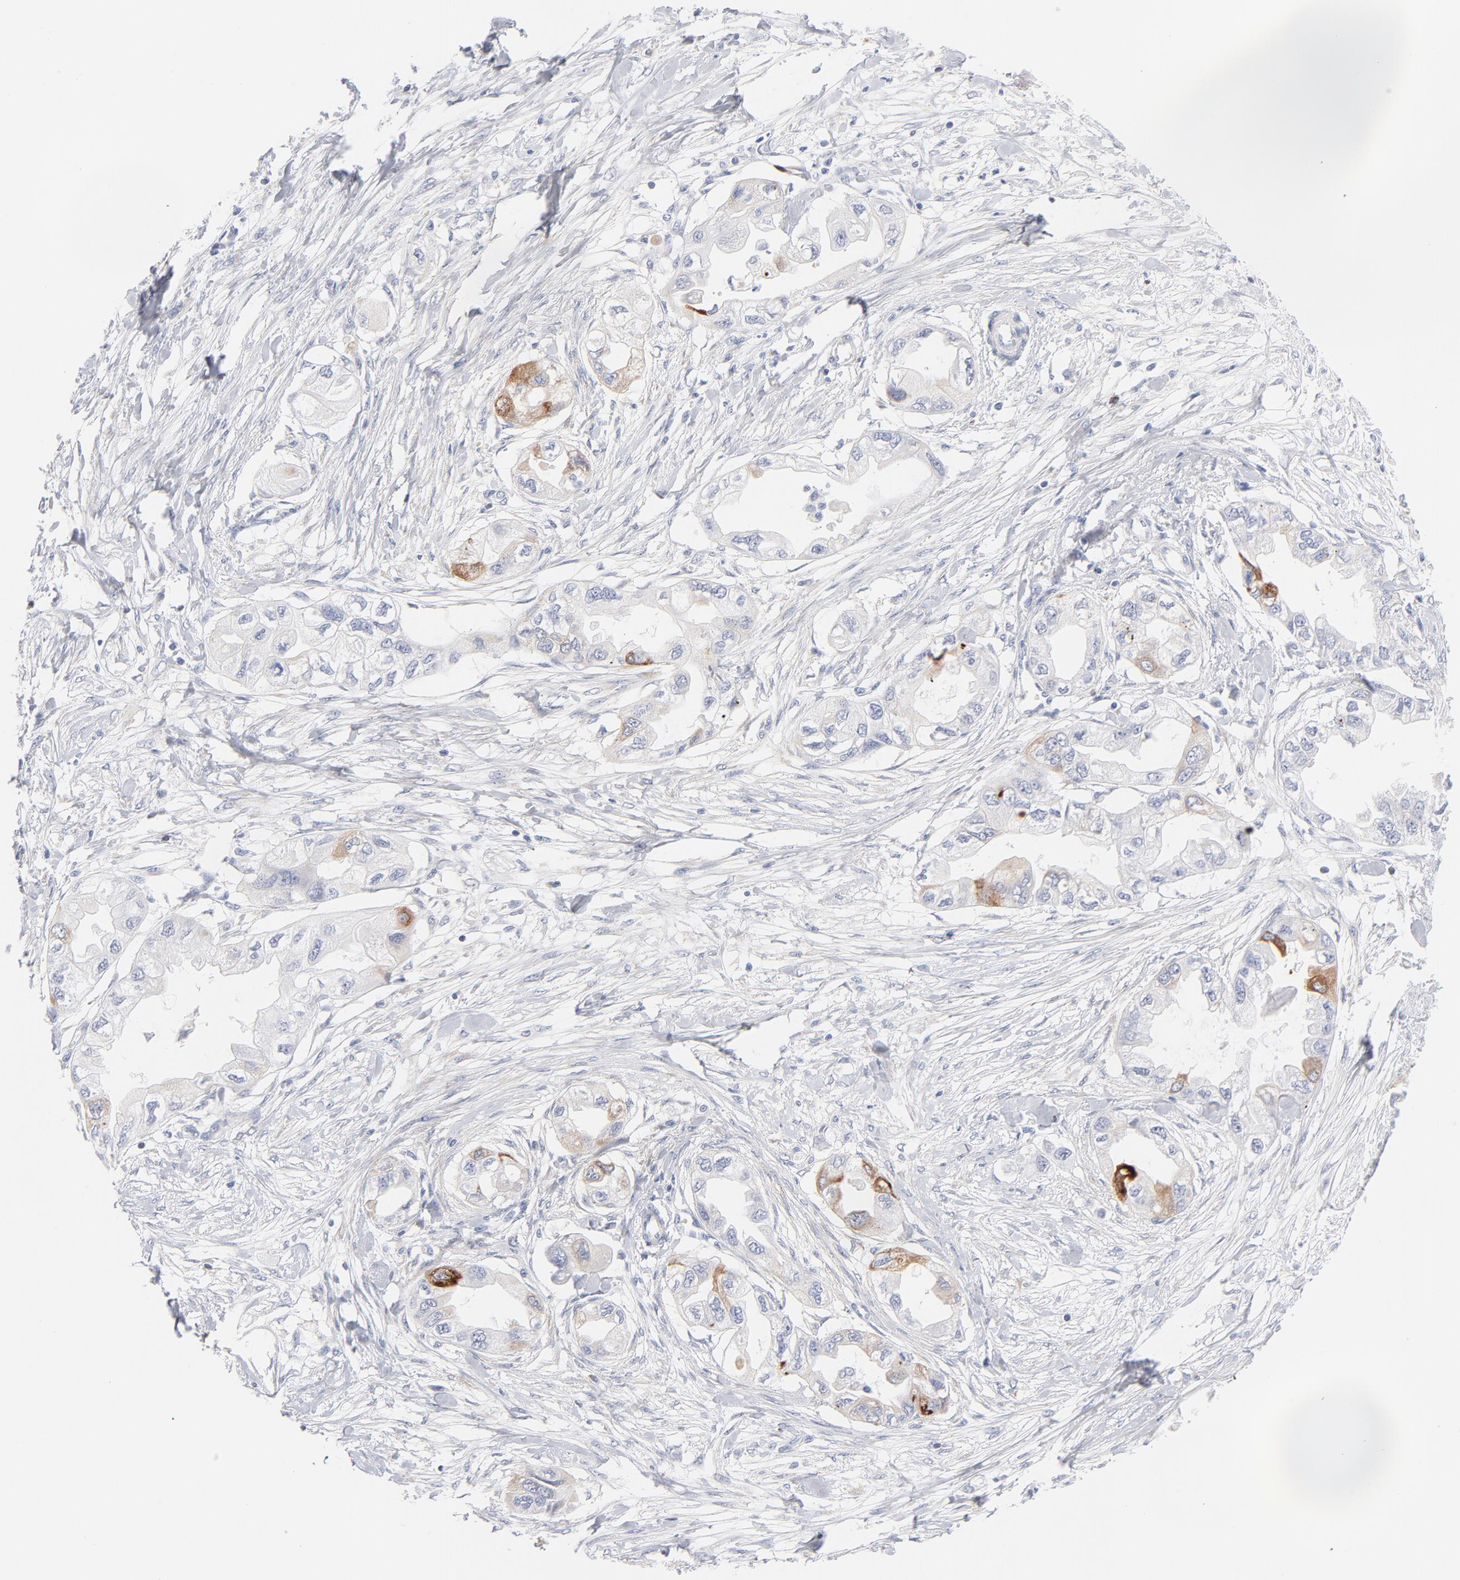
{"staining": {"intensity": "strong", "quantity": "<25%", "location": "cytoplasmic/membranous"}, "tissue": "endometrial cancer", "cell_type": "Tumor cells", "image_type": "cancer", "snomed": [{"axis": "morphology", "description": "Adenocarcinoma, NOS"}, {"axis": "topography", "description": "Endometrium"}], "caption": "There is medium levels of strong cytoplasmic/membranous expression in tumor cells of endometrial cancer, as demonstrated by immunohistochemical staining (brown color).", "gene": "MID1", "patient": {"sex": "female", "age": 67}}